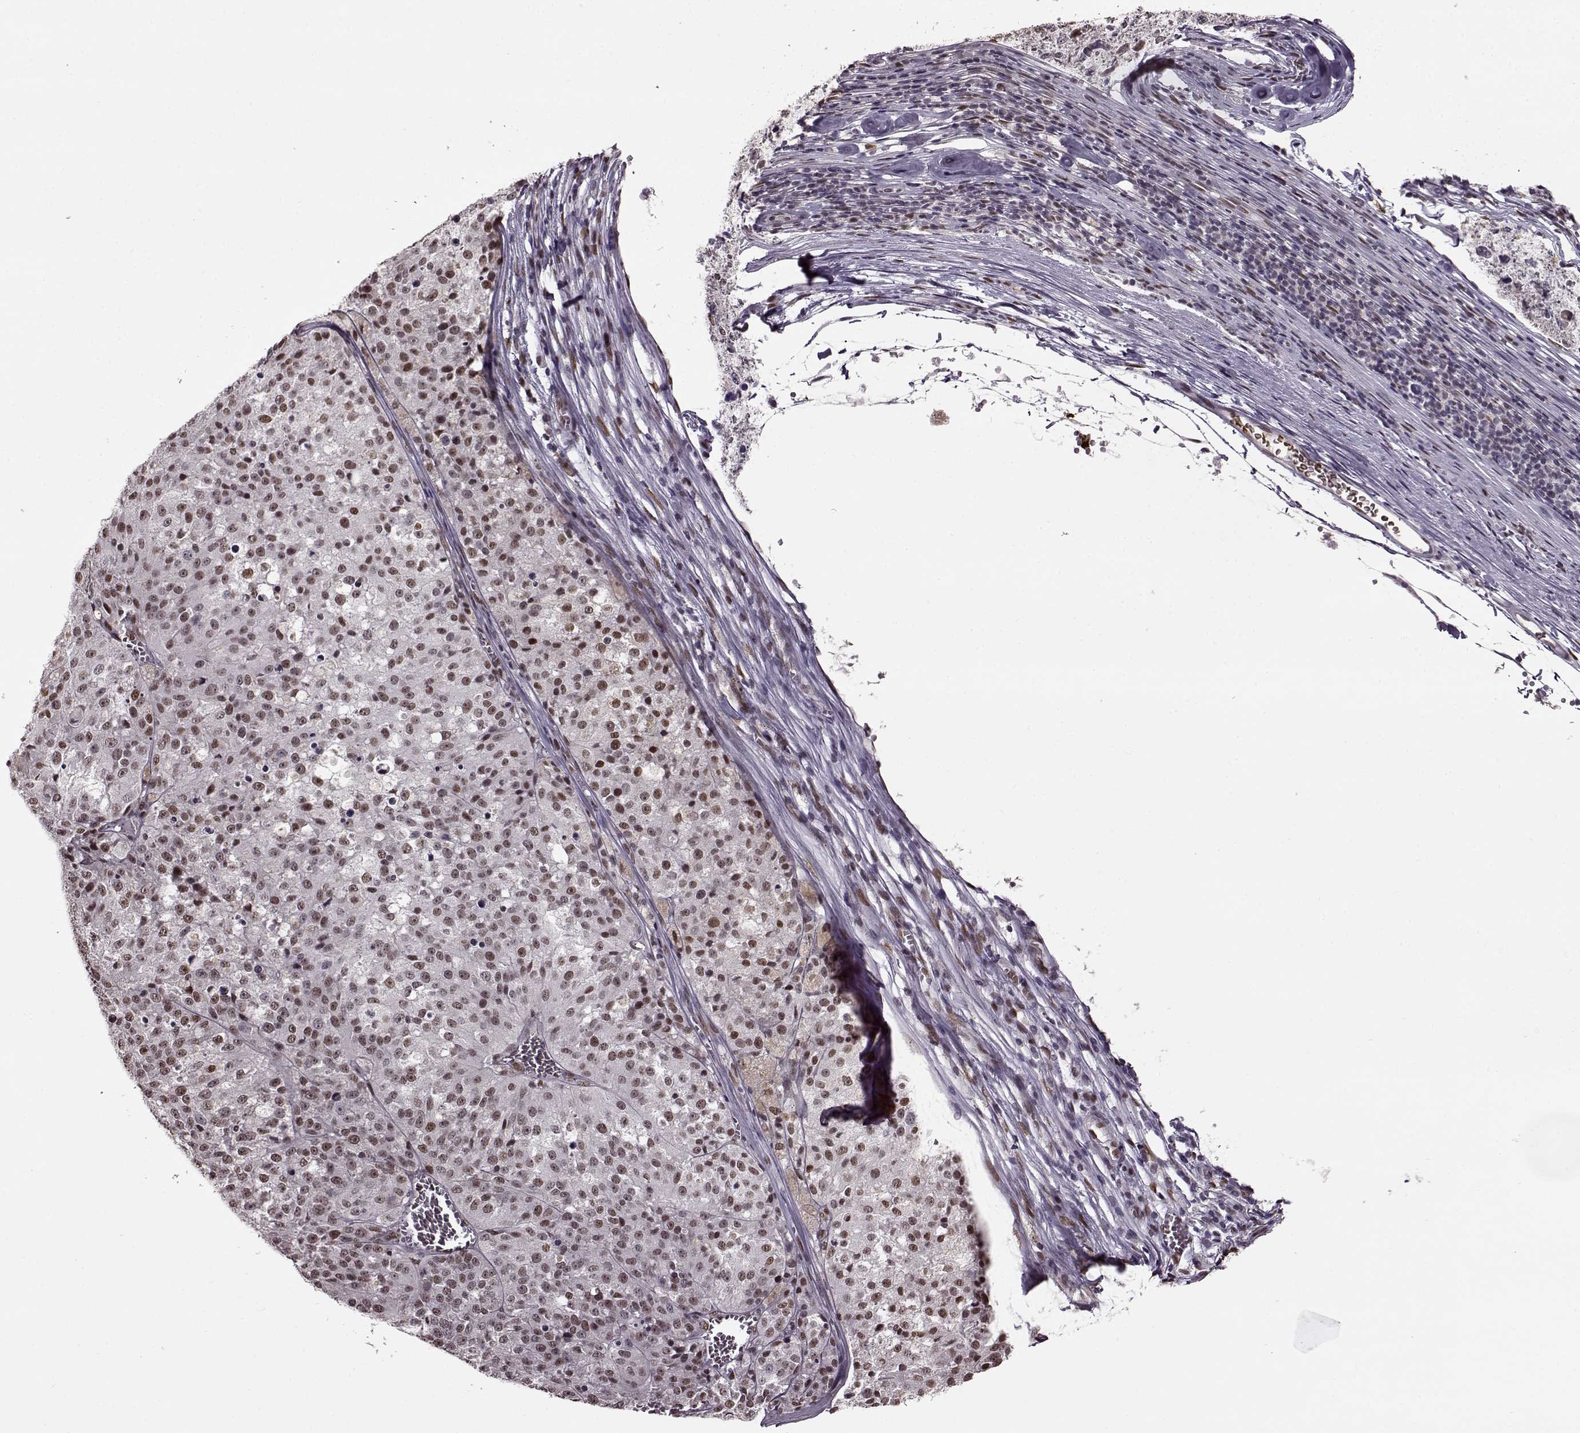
{"staining": {"intensity": "moderate", "quantity": ">75%", "location": "nuclear"}, "tissue": "melanoma", "cell_type": "Tumor cells", "image_type": "cancer", "snomed": [{"axis": "morphology", "description": "Malignant melanoma, Metastatic site"}, {"axis": "topography", "description": "Lymph node"}], "caption": "Protein expression analysis of melanoma reveals moderate nuclear staining in approximately >75% of tumor cells.", "gene": "FTO", "patient": {"sex": "female", "age": 64}}